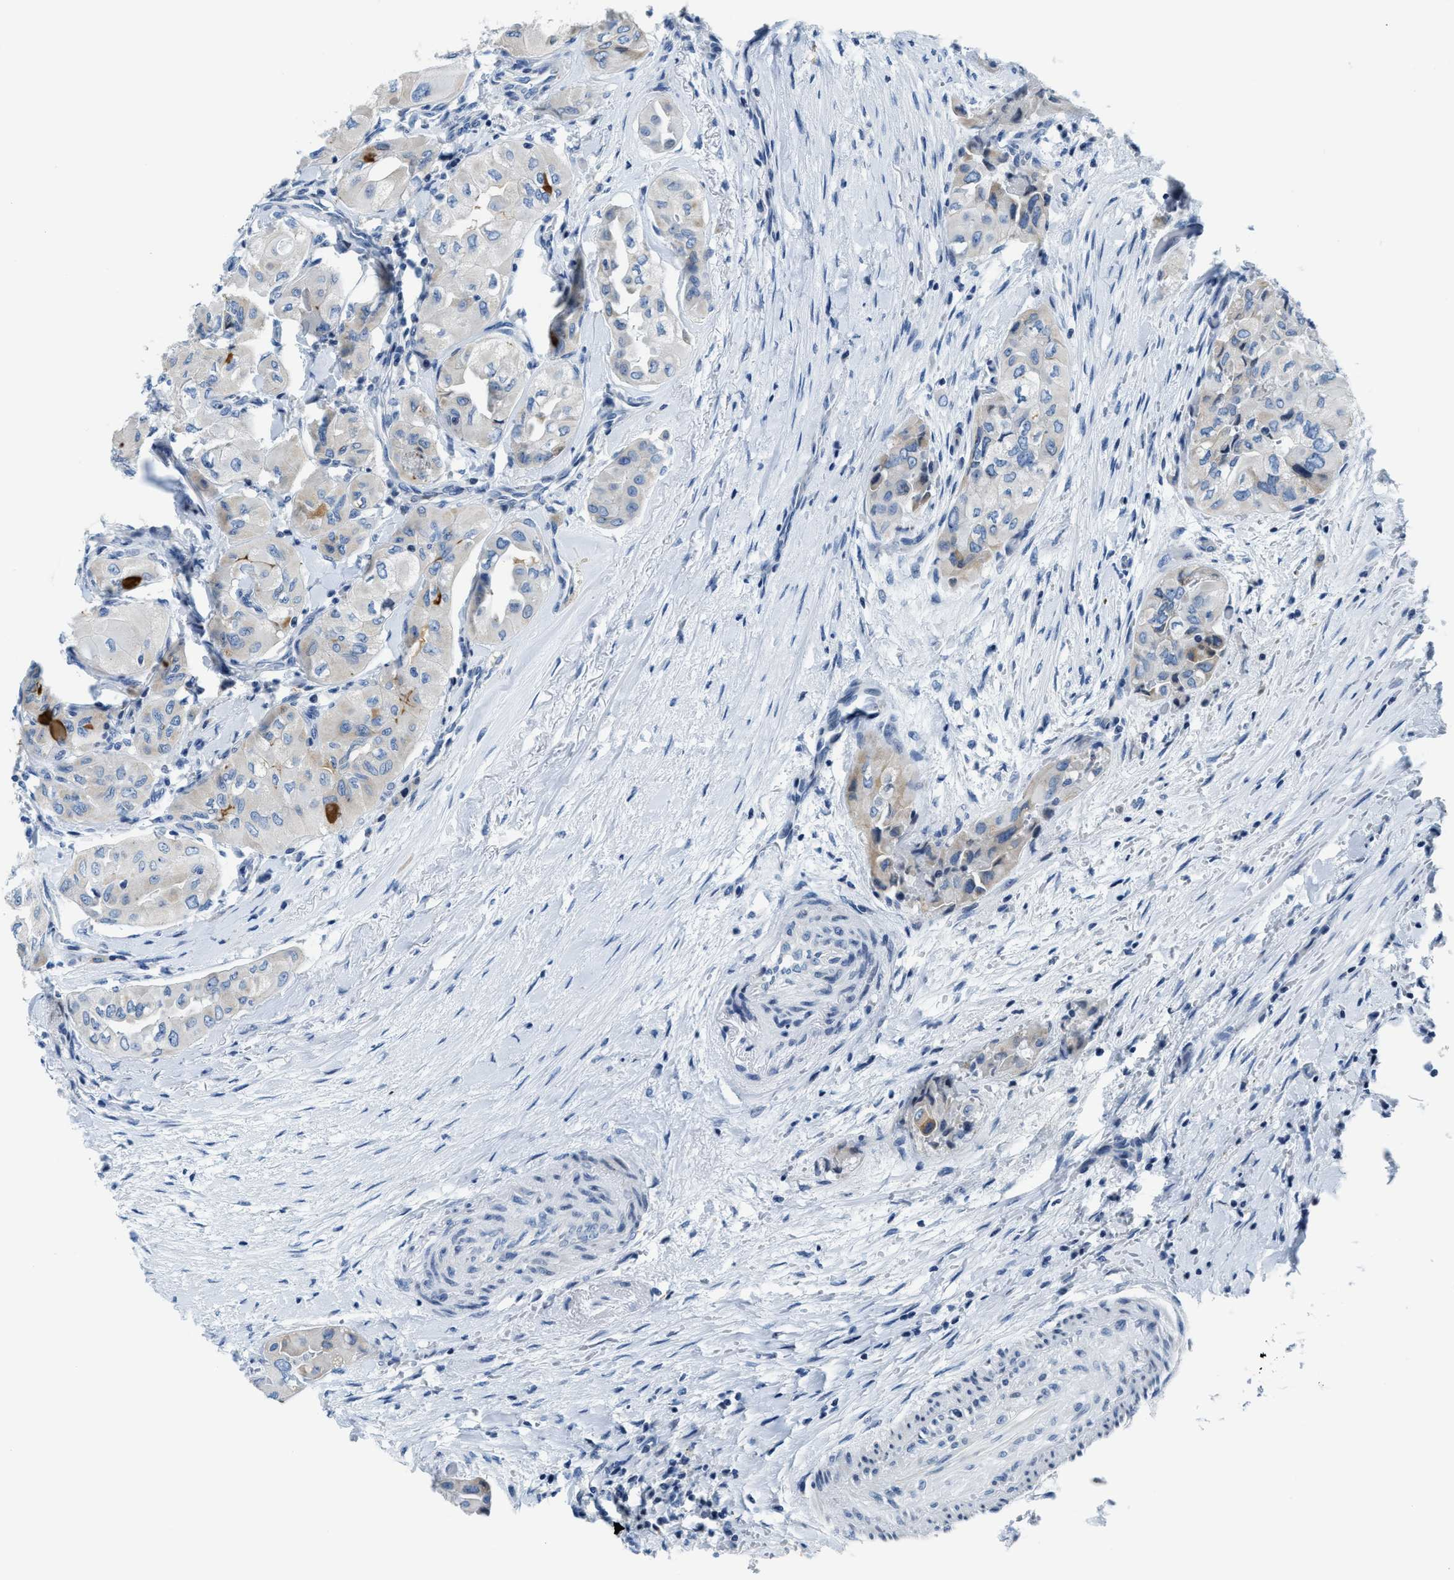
{"staining": {"intensity": "negative", "quantity": "none", "location": "none"}, "tissue": "thyroid cancer", "cell_type": "Tumor cells", "image_type": "cancer", "snomed": [{"axis": "morphology", "description": "Papillary adenocarcinoma, NOS"}, {"axis": "topography", "description": "Thyroid gland"}], "caption": "This photomicrograph is of papillary adenocarcinoma (thyroid) stained with IHC to label a protein in brown with the nuclei are counter-stained blue. There is no positivity in tumor cells. Brightfield microscopy of immunohistochemistry (IHC) stained with DAB (brown) and hematoxylin (blue), captured at high magnification.", "gene": "ASZ1", "patient": {"sex": "female", "age": 59}}